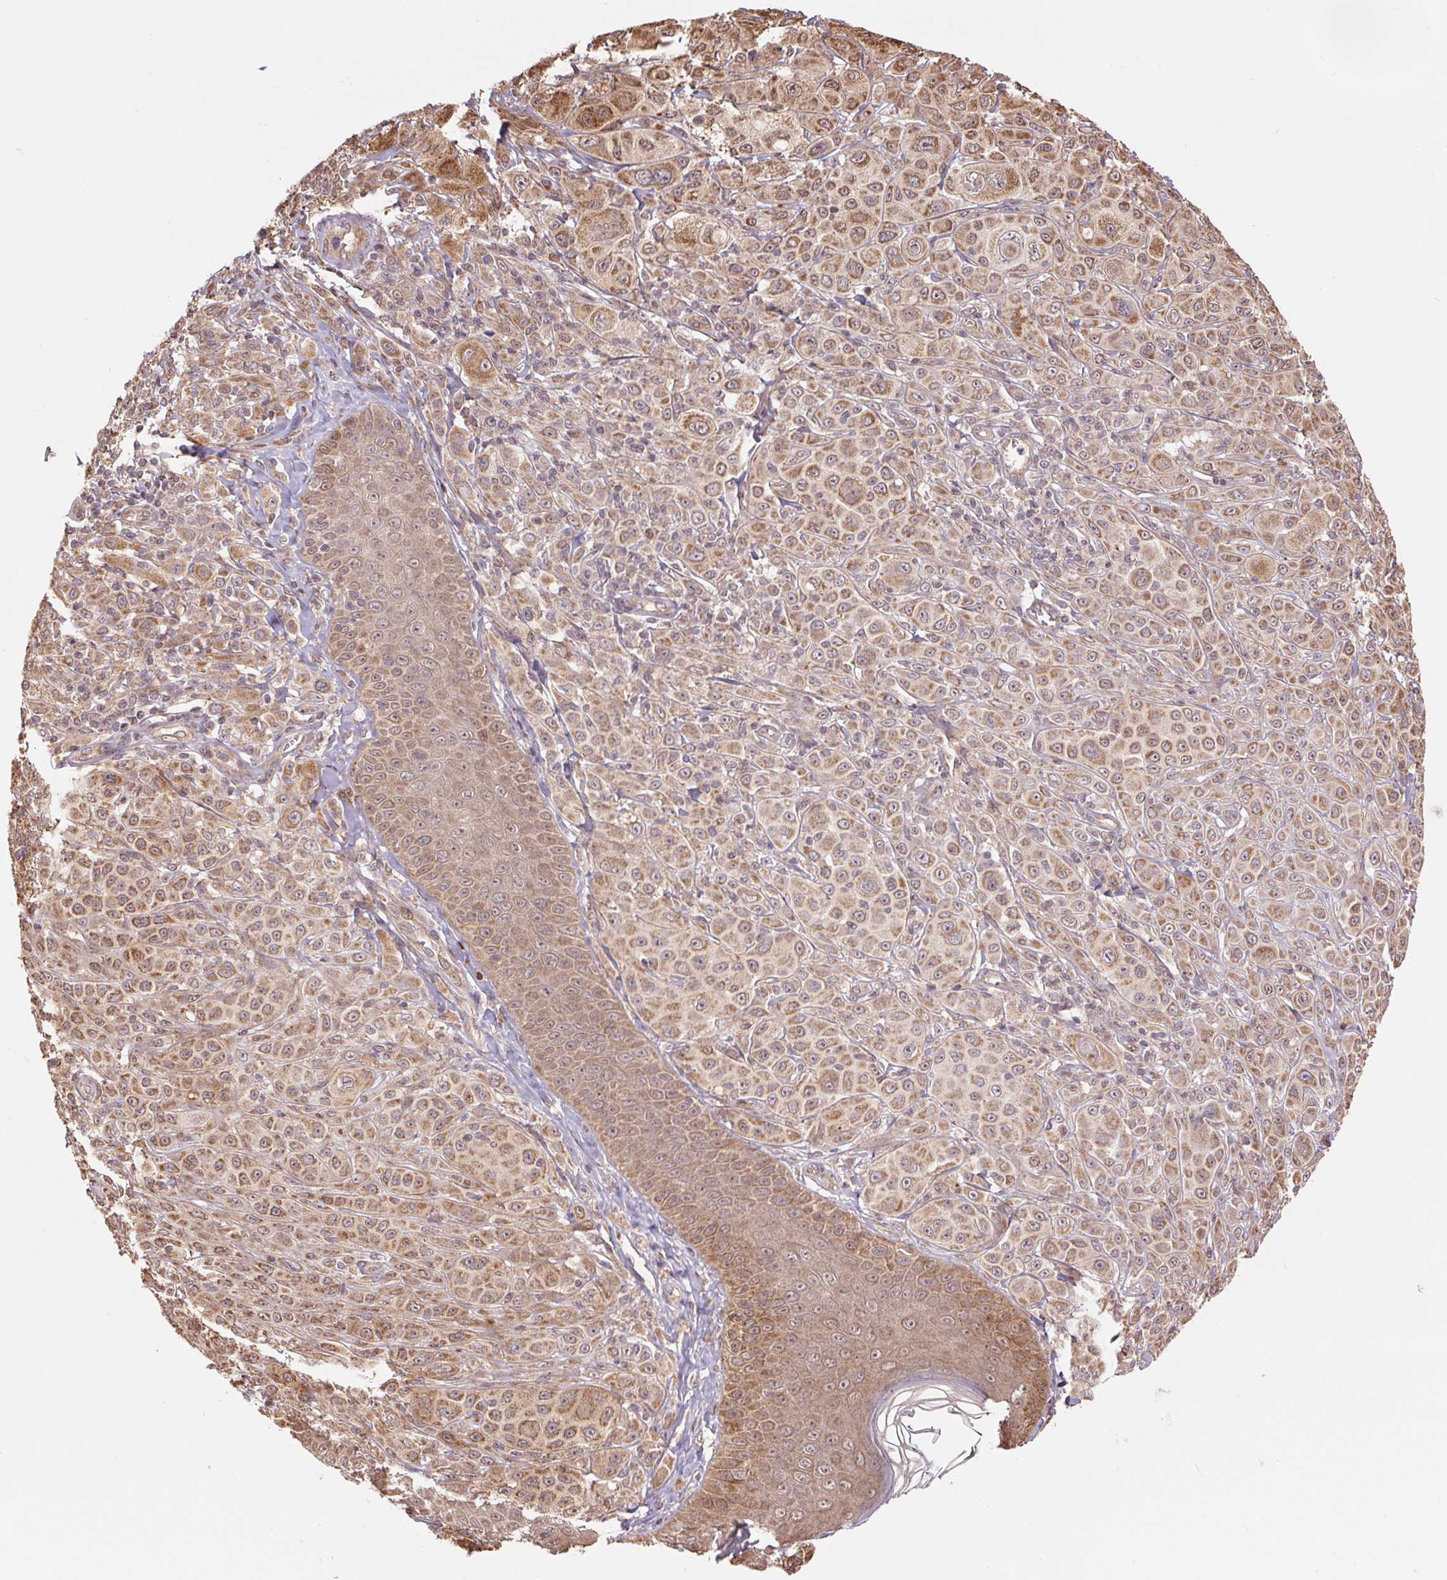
{"staining": {"intensity": "moderate", "quantity": ">75%", "location": "cytoplasmic/membranous"}, "tissue": "melanoma", "cell_type": "Tumor cells", "image_type": "cancer", "snomed": [{"axis": "morphology", "description": "Malignant melanoma, NOS"}, {"axis": "topography", "description": "Skin"}], "caption": "Protein staining of malignant melanoma tissue exhibits moderate cytoplasmic/membranous positivity in about >75% of tumor cells.", "gene": "PDHA1", "patient": {"sex": "male", "age": 67}}